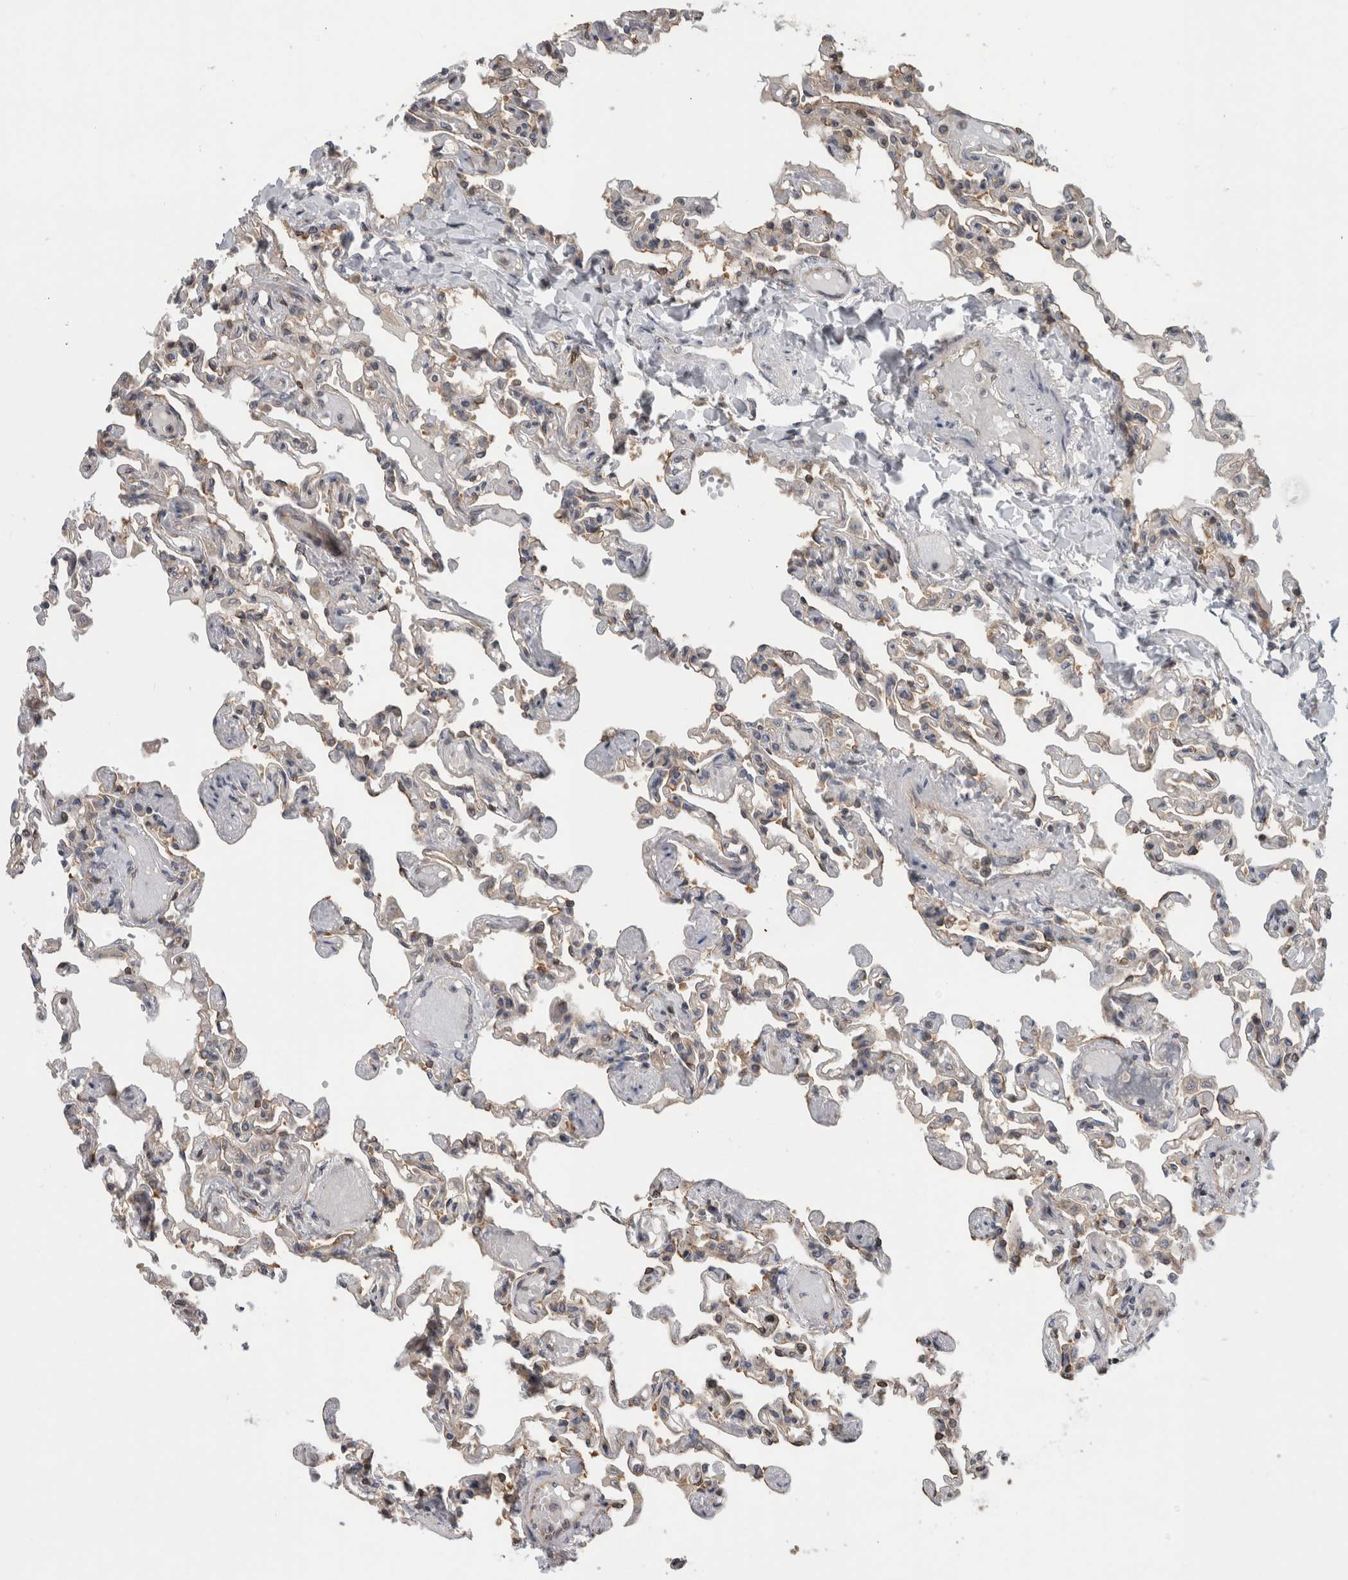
{"staining": {"intensity": "moderate", "quantity": "25%-75%", "location": "cytoplasmic/membranous"}, "tissue": "lung", "cell_type": "Alveolar cells", "image_type": "normal", "snomed": [{"axis": "morphology", "description": "Normal tissue, NOS"}, {"axis": "topography", "description": "Lung"}], "caption": "A medium amount of moderate cytoplasmic/membranous staining is present in approximately 25%-75% of alveolar cells in unremarkable lung.", "gene": "PARP6", "patient": {"sex": "male", "age": 21}}